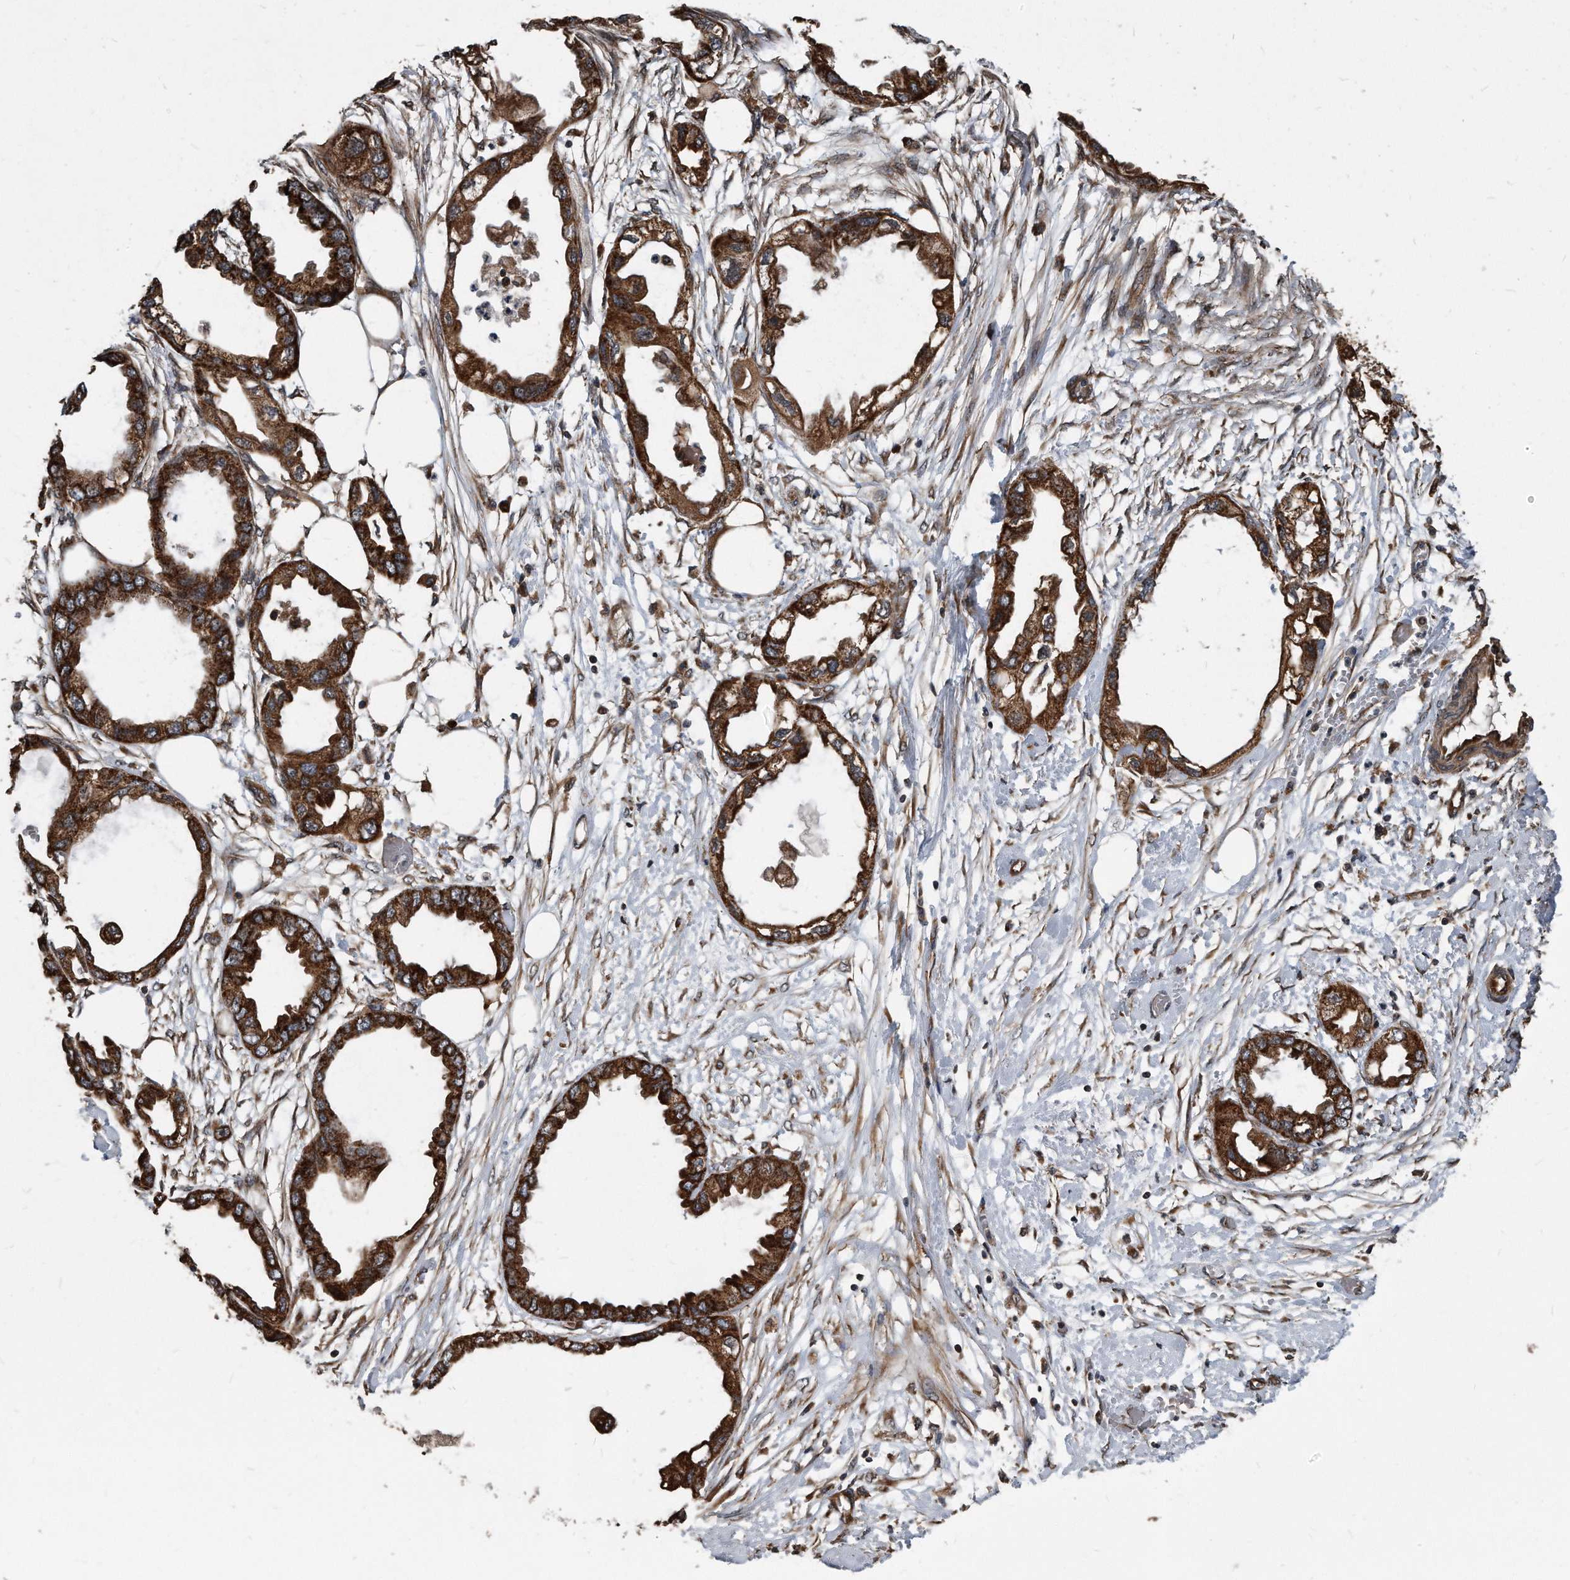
{"staining": {"intensity": "strong", "quantity": ">75%", "location": "cytoplasmic/membranous"}, "tissue": "endometrial cancer", "cell_type": "Tumor cells", "image_type": "cancer", "snomed": [{"axis": "morphology", "description": "Adenocarcinoma, NOS"}, {"axis": "morphology", "description": "Adenocarcinoma, metastatic, NOS"}, {"axis": "topography", "description": "Adipose tissue"}, {"axis": "topography", "description": "Endometrium"}], "caption": "Immunohistochemical staining of human endometrial metastatic adenocarcinoma exhibits strong cytoplasmic/membranous protein expression in approximately >75% of tumor cells. (DAB = brown stain, brightfield microscopy at high magnification).", "gene": "FAM136A", "patient": {"sex": "female", "age": 67}}